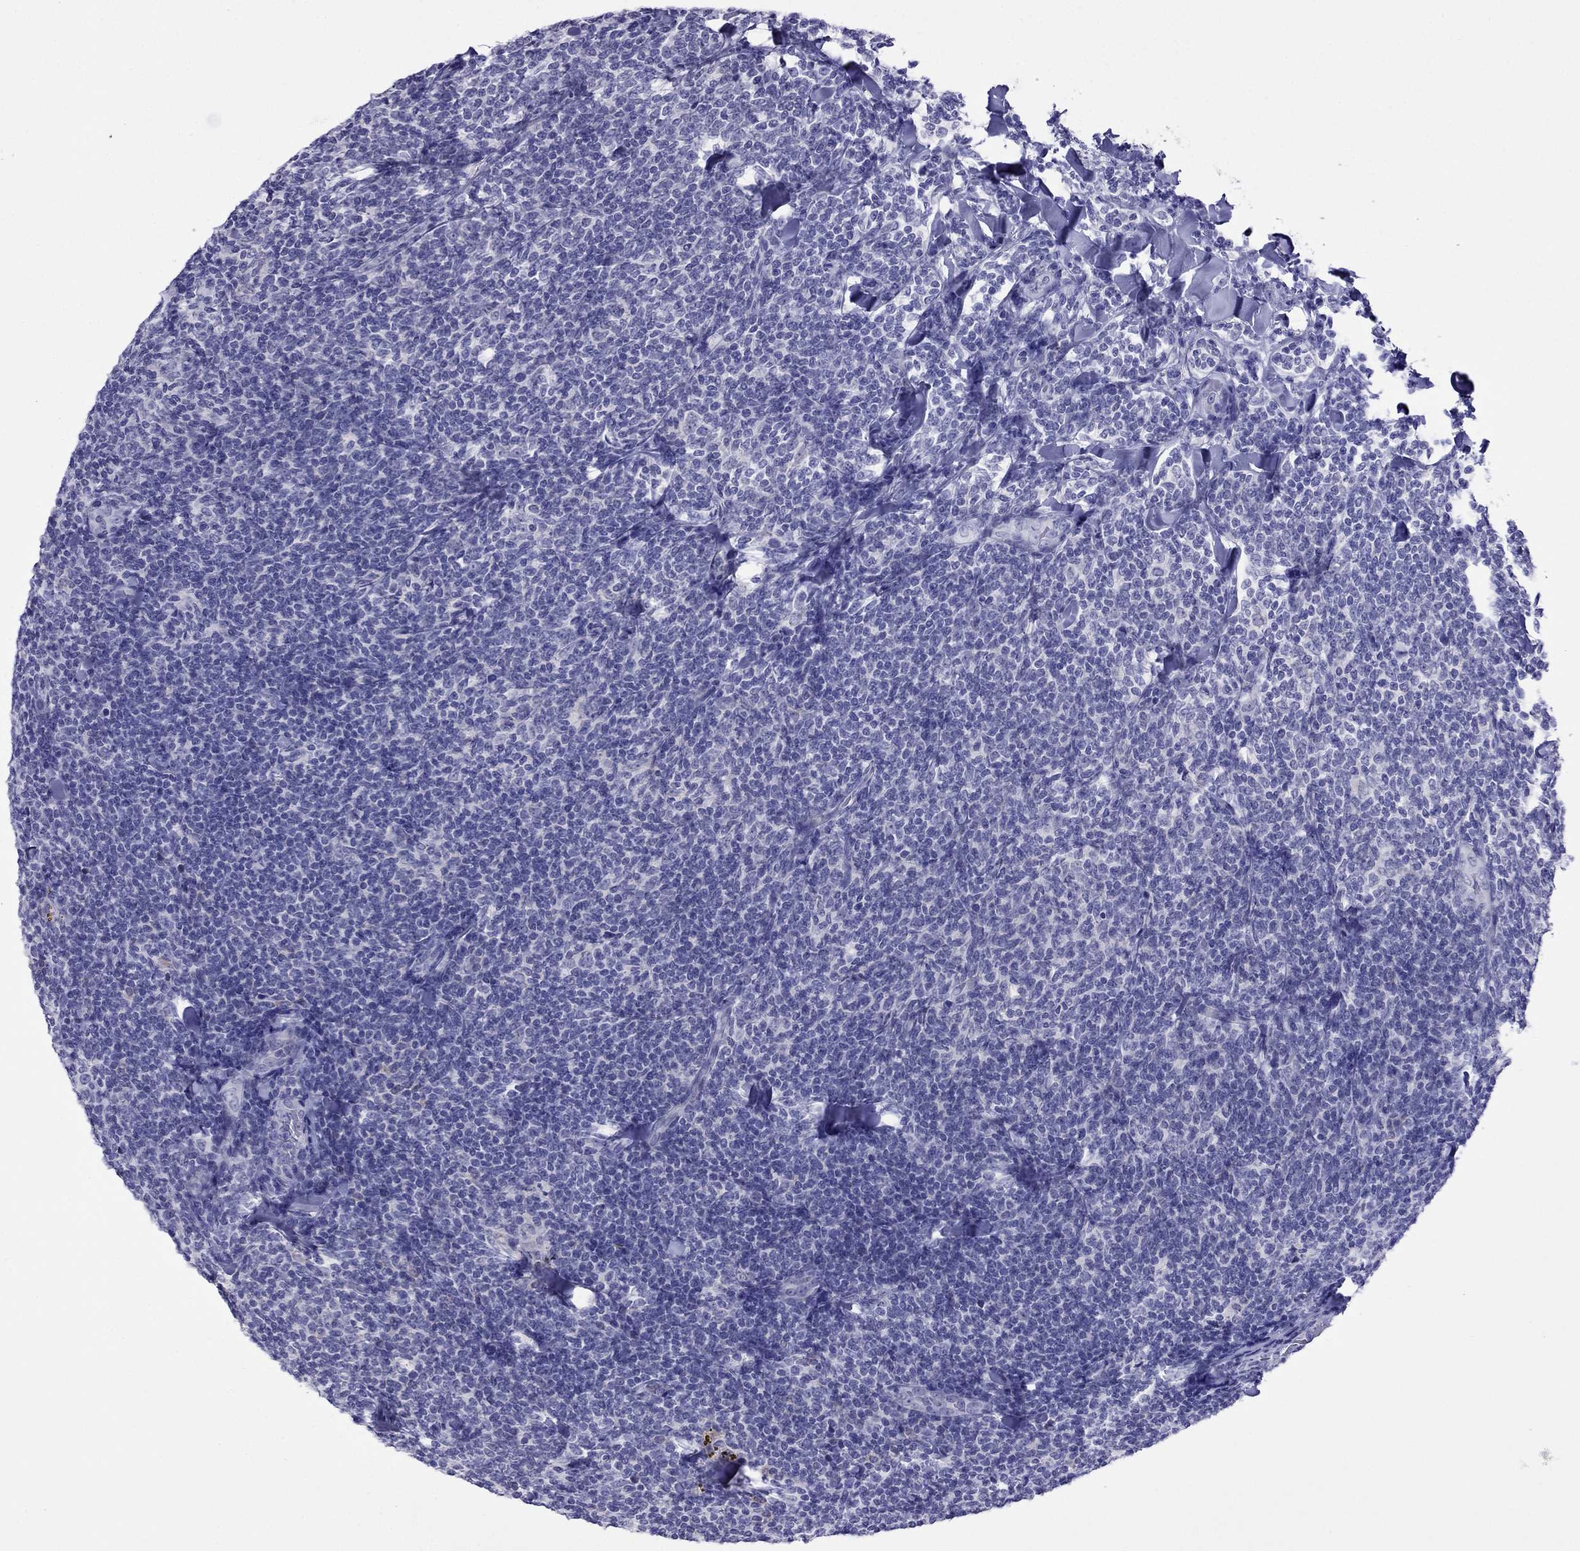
{"staining": {"intensity": "negative", "quantity": "none", "location": "none"}, "tissue": "lymphoma", "cell_type": "Tumor cells", "image_type": "cancer", "snomed": [{"axis": "morphology", "description": "Malignant lymphoma, non-Hodgkin's type, Low grade"}, {"axis": "topography", "description": "Lymph node"}], "caption": "Malignant lymphoma, non-Hodgkin's type (low-grade) was stained to show a protein in brown. There is no significant expression in tumor cells.", "gene": "PCDHA6", "patient": {"sex": "female", "age": 56}}